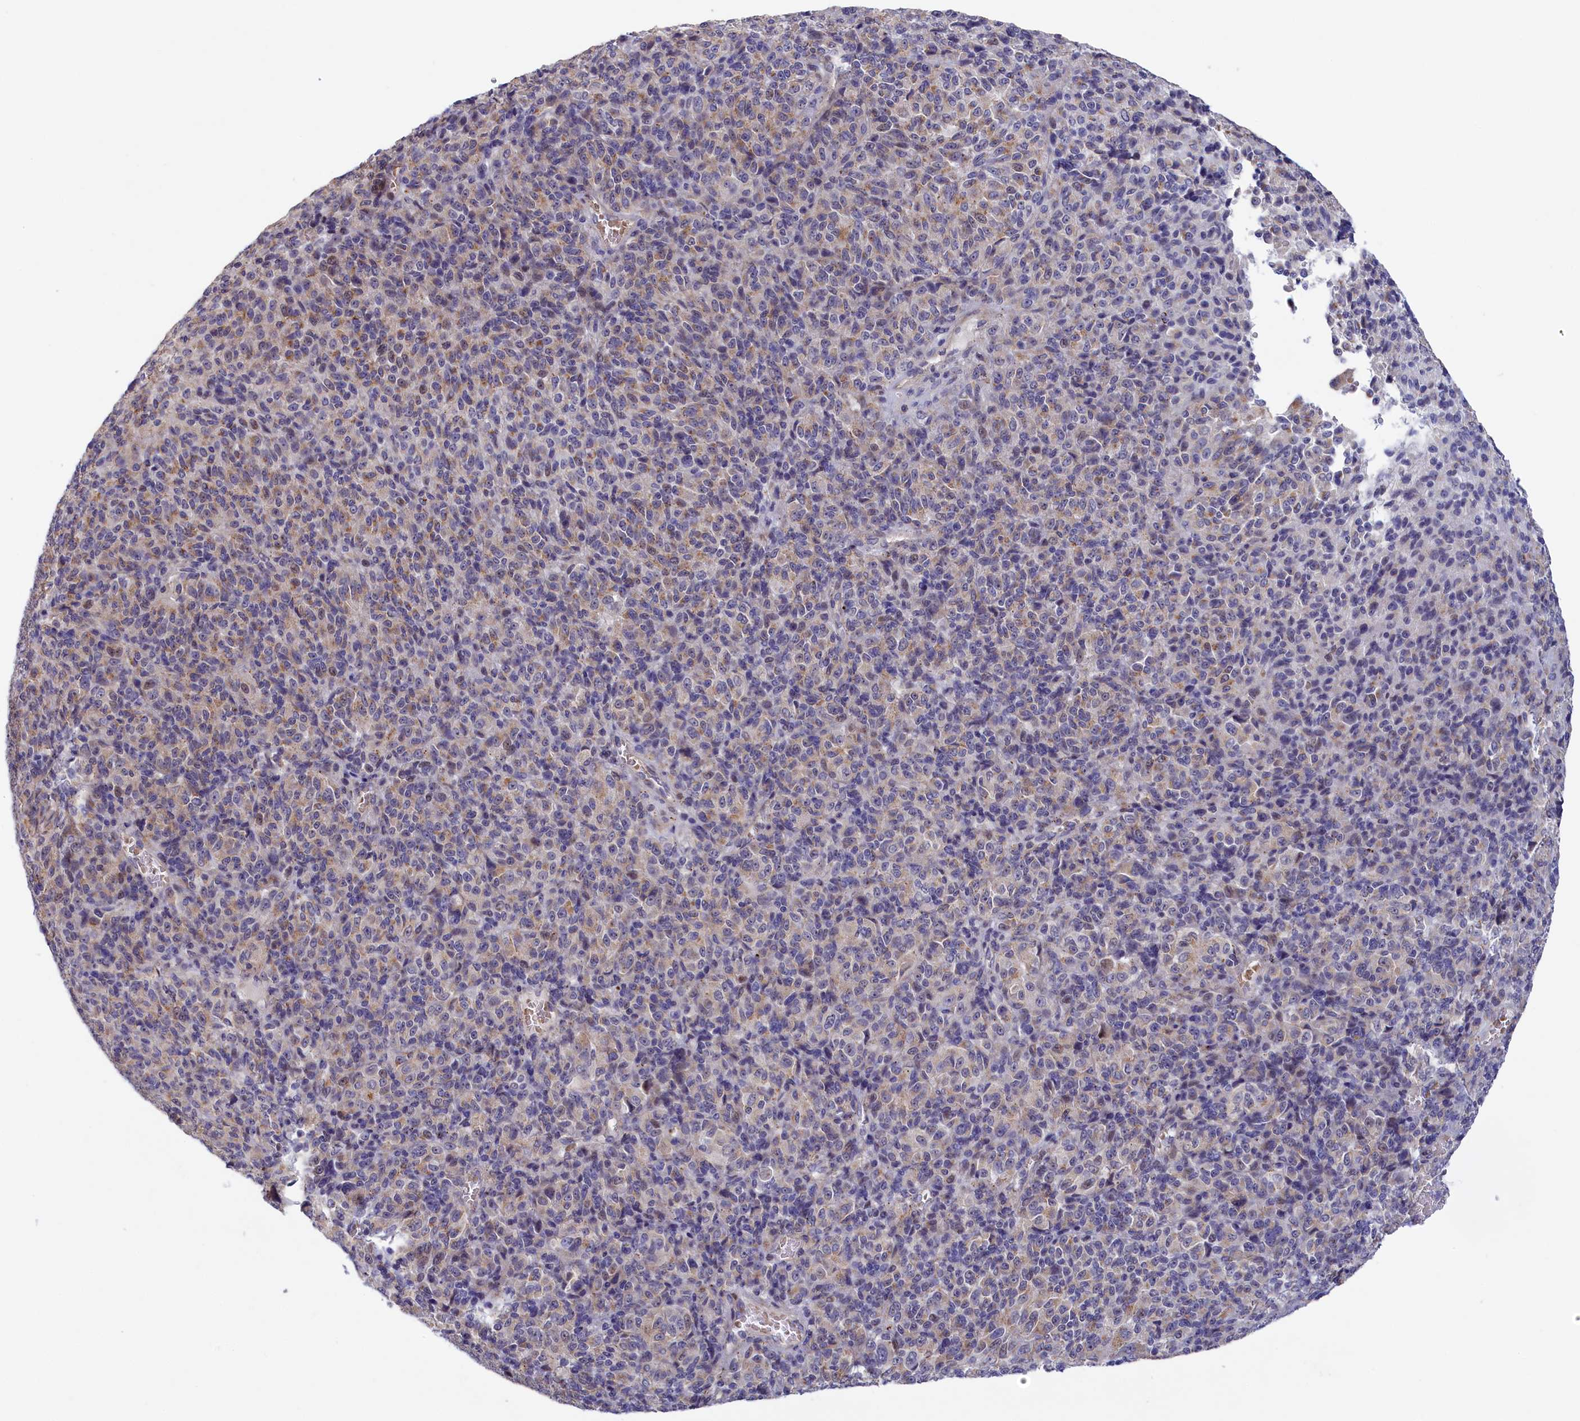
{"staining": {"intensity": "weak", "quantity": "<25%", "location": "cytoplasmic/membranous"}, "tissue": "melanoma", "cell_type": "Tumor cells", "image_type": "cancer", "snomed": [{"axis": "morphology", "description": "Malignant melanoma, Metastatic site"}, {"axis": "topography", "description": "Brain"}], "caption": "High magnification brightfield microscopy of malignant melanoma (metastatic site) stained with DAB (3,3'-diaminobenzidine) (brown) and counterstained with hematoxylin (blue): tumor cells show no significant expression.", "gene": "HYKK", "patient": {"sex": "female", "age": 56}}